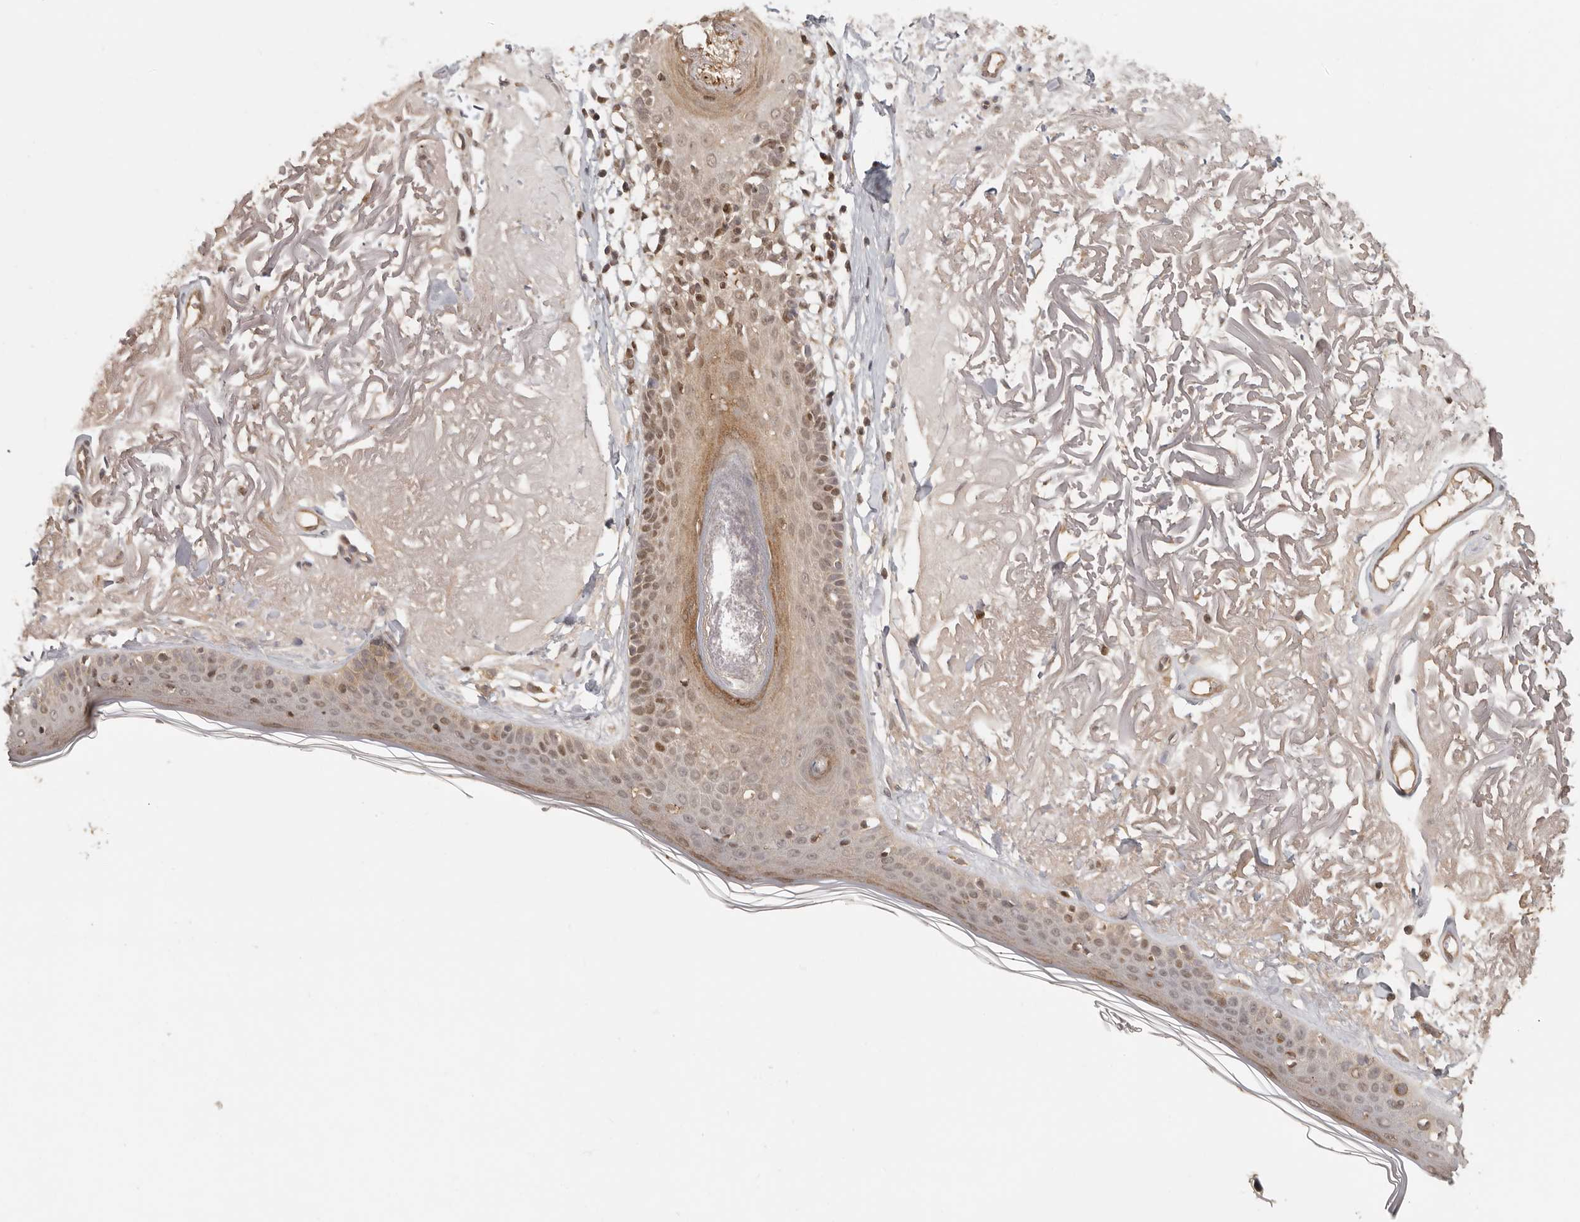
{"staining": {"intensity": "moderate", "quantity": ">75%", "location": "cytoplasmic/membranous,nuclear"}, "tissue": "skin", "cell_type": "Fibroblasts", "image_type": "normal", "snomed": [{"axis": "morphology", "description": "Normal tissue, NOS"}, {"axis": "topography", "description": "Skin"}, {"axis": "topography", "description": "Skeletal muscle"}], "caption": "Skin stained with IHC shows moderate cytoplasmic/membranous,nuclear staining in approximately >75% of fibroblasts. (Stains: DAB (3,3'-diaminobenzidine) in brown, nuclei in blue, Microscopy: brightfield microscopy at high magnification).", "gene": "PSMA5", "patient": {"sex": "male", "age": 83}}